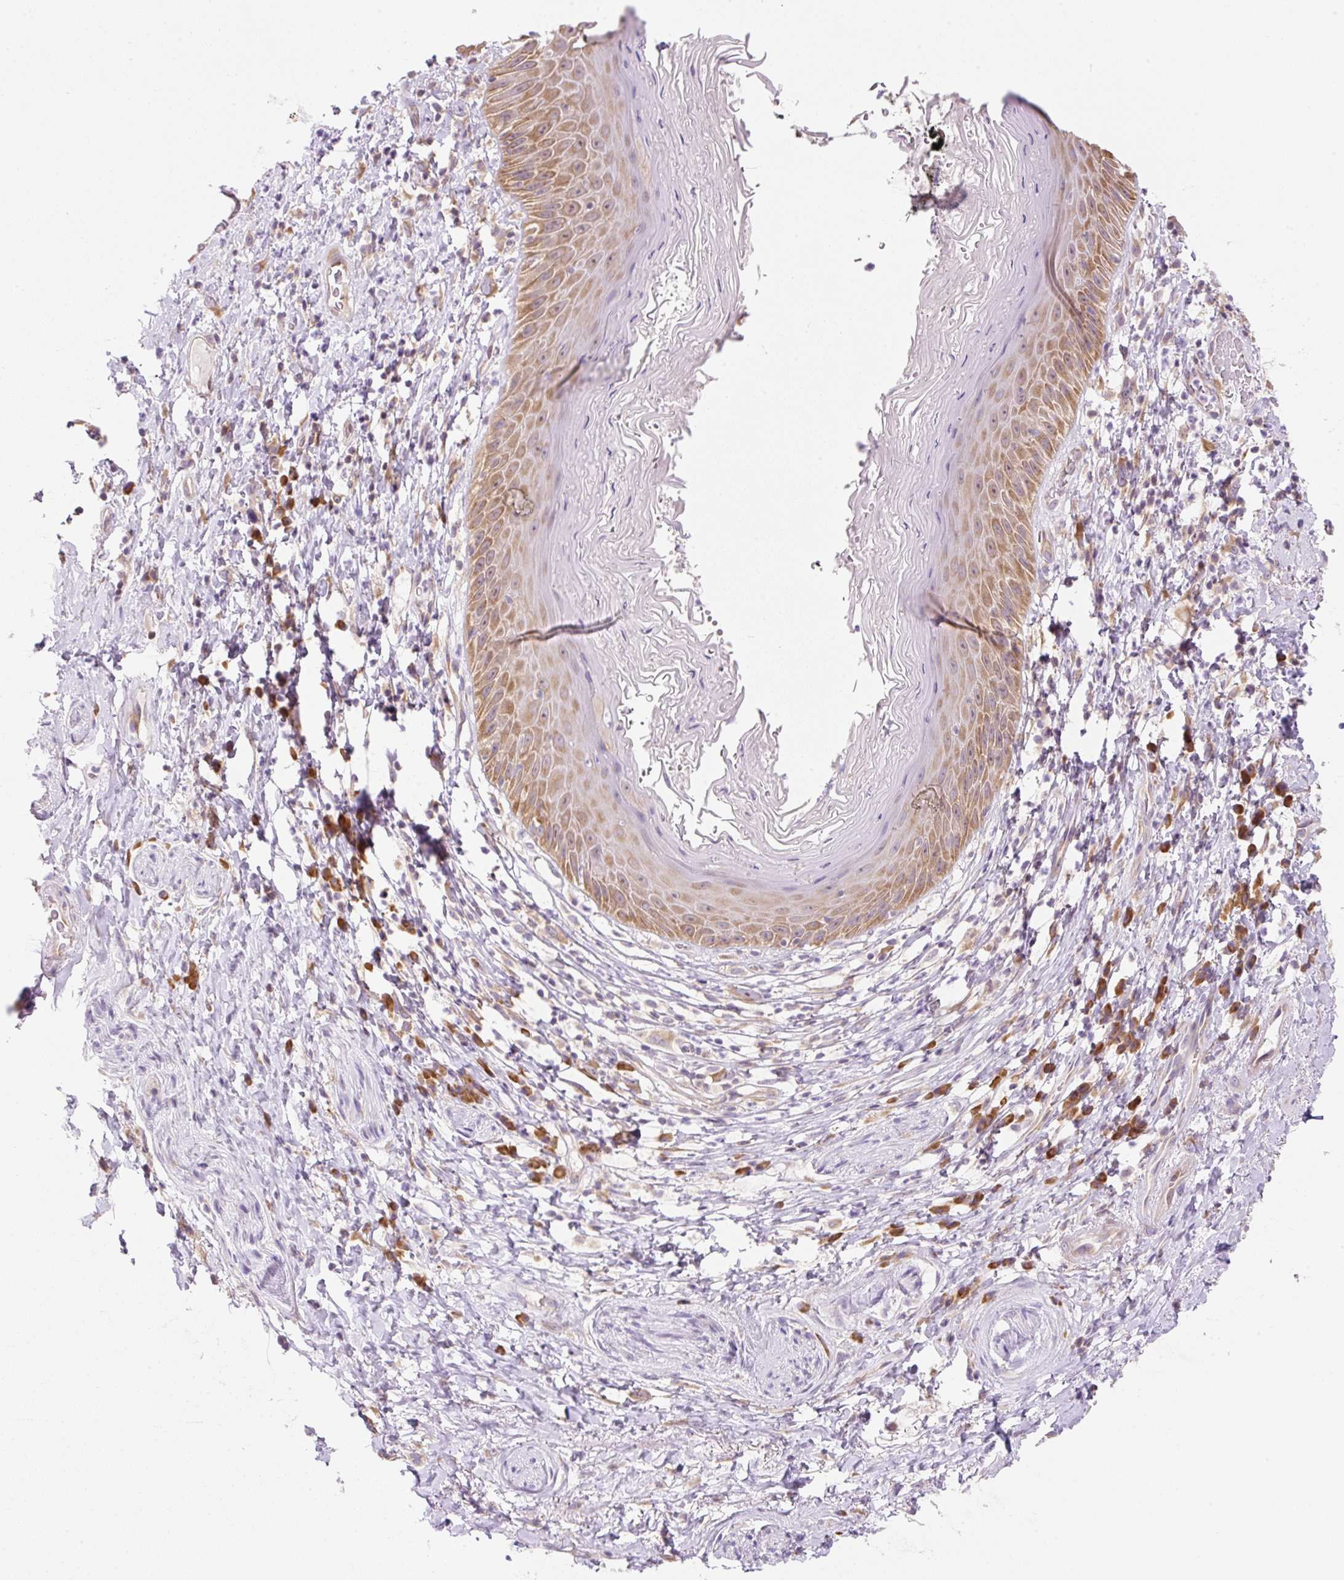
{"staining": {"intensity": "moderate", "quantity": "25%-75%", "location": "cytoplasmic/membranous"}, "tissue": "skin", "cell_type": "Epidermal cells", "image_type": "normal", "snomed": [{"axis": "morphology", "description": "Normal tissue, NOS"}, {"axis": "topography", "description": "Anal"}], "caption": "Brown immunohistochemical staining in benign human skin exhibits moderate cytoplasmic/membranous positivity in about 25%-75% of epidermal cells.", "gene": "RPL18A", "patient": {"sex": "male", "age": 78}}